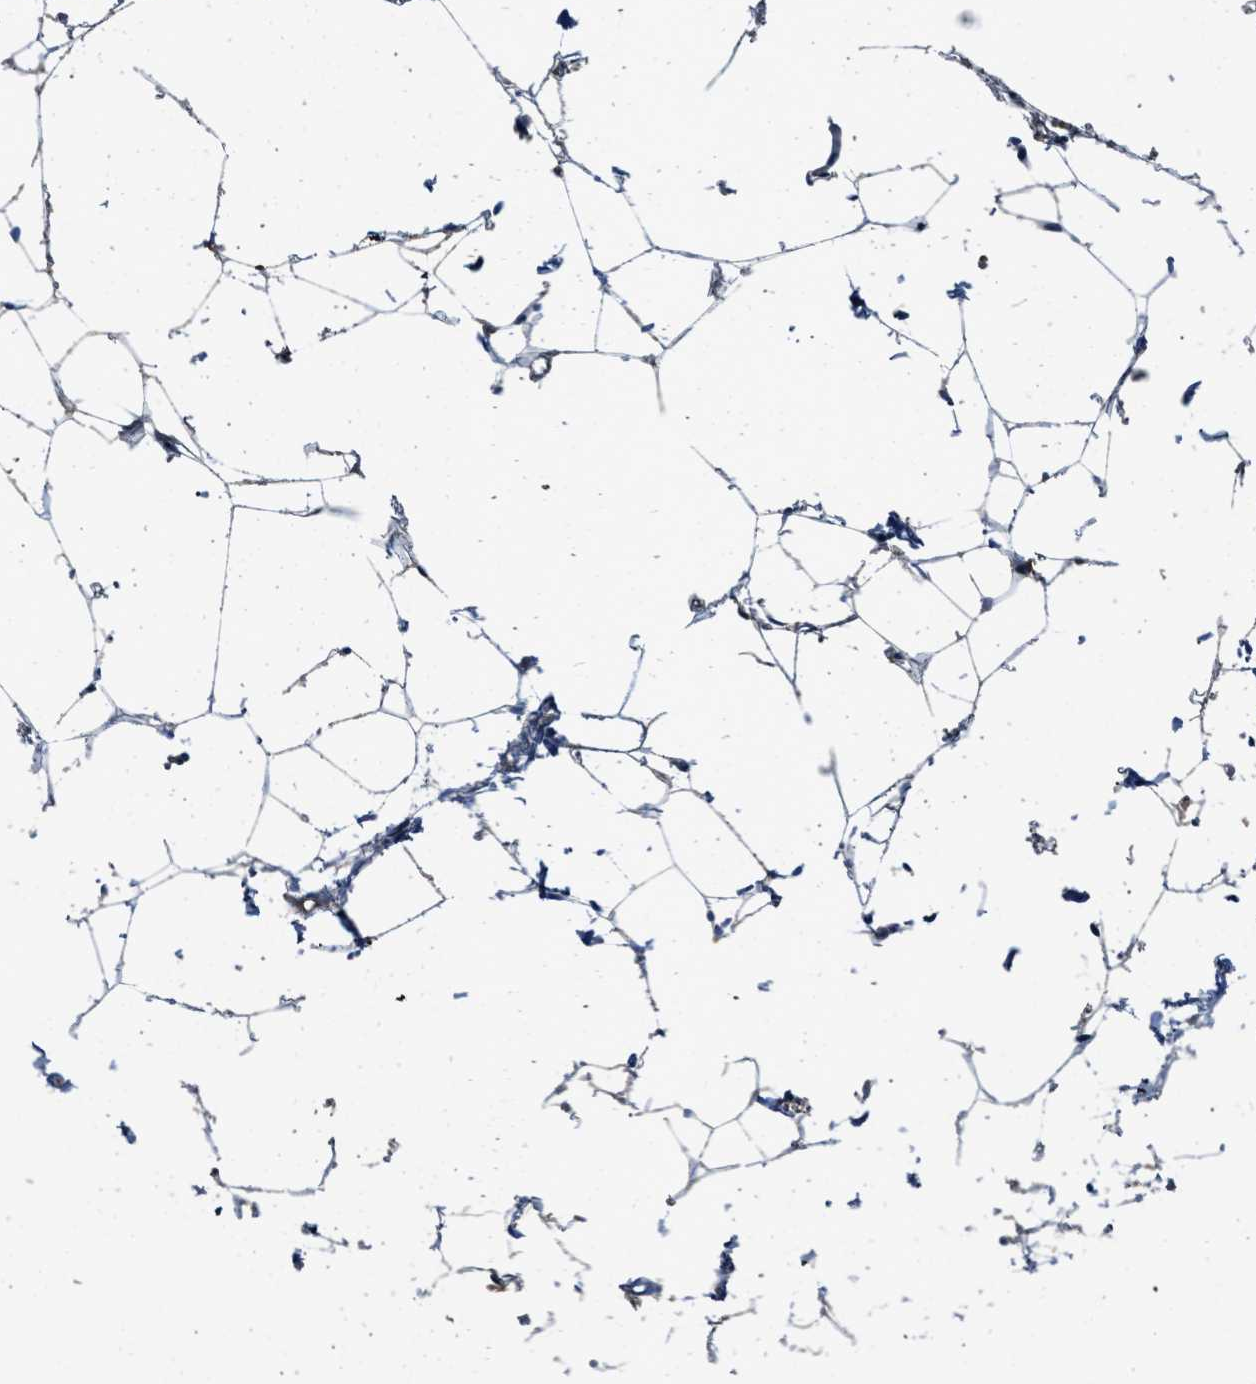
{"staining": {"intensity": "negative", "quantity": "none", "location": "none"}, "tissue": "adipose tissue", "cell_type": "Adipocytes", "image_type": "normal", "snomed": [{"axis": "morphology", "description": "Normal tissue, NOS"}, {"axis": "topography", "description": "Breast"}, {"axis": "topography", "description": "Soft tissue"}], "caption": "Human adipose tissue stained for a protein using immunohistochemistry (IHC) displays no staining in adipocytes.", "gene": "RWDD2B", "patient": {"sex": "female", "age": 75}}